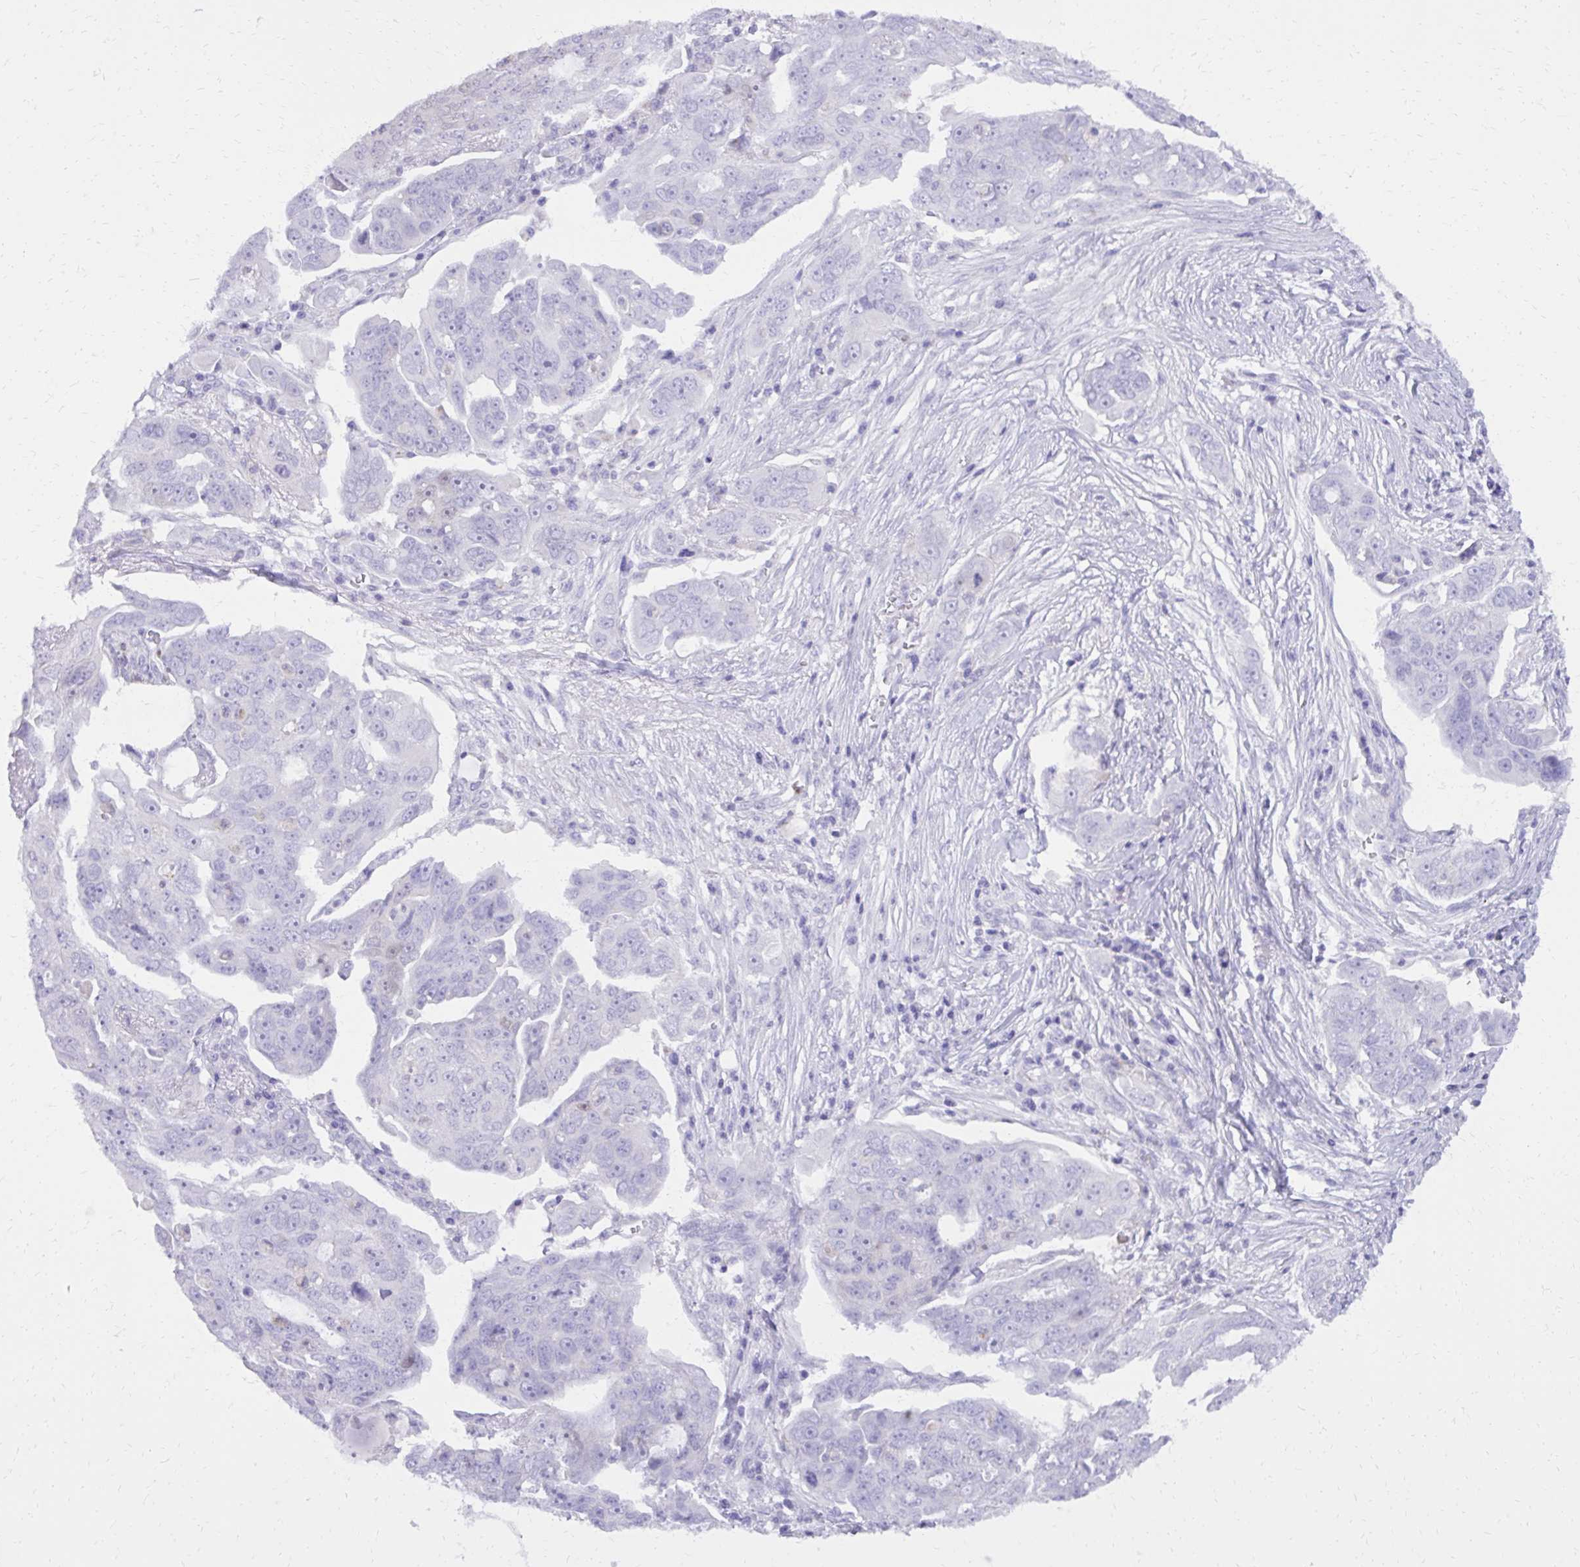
{"staining": {"intensity": "negative", "quantity": "none", "location": "none"}, "tissue": "ovarian cancer", "cell_type": "Tumor cells", "image_type": "cancer", "snomed": [{"axis": "morphology", "description": "Carcinoma, endometroid"}, {"axis": "topography", "description": "Ovary"}], "caption": "This is an IHC photomicrograph of endometroid carcinoma (ovarian). There is no positivity in tumor cells.", "gene": "CAT", "patient": {"sex": "female", "age": 70}}